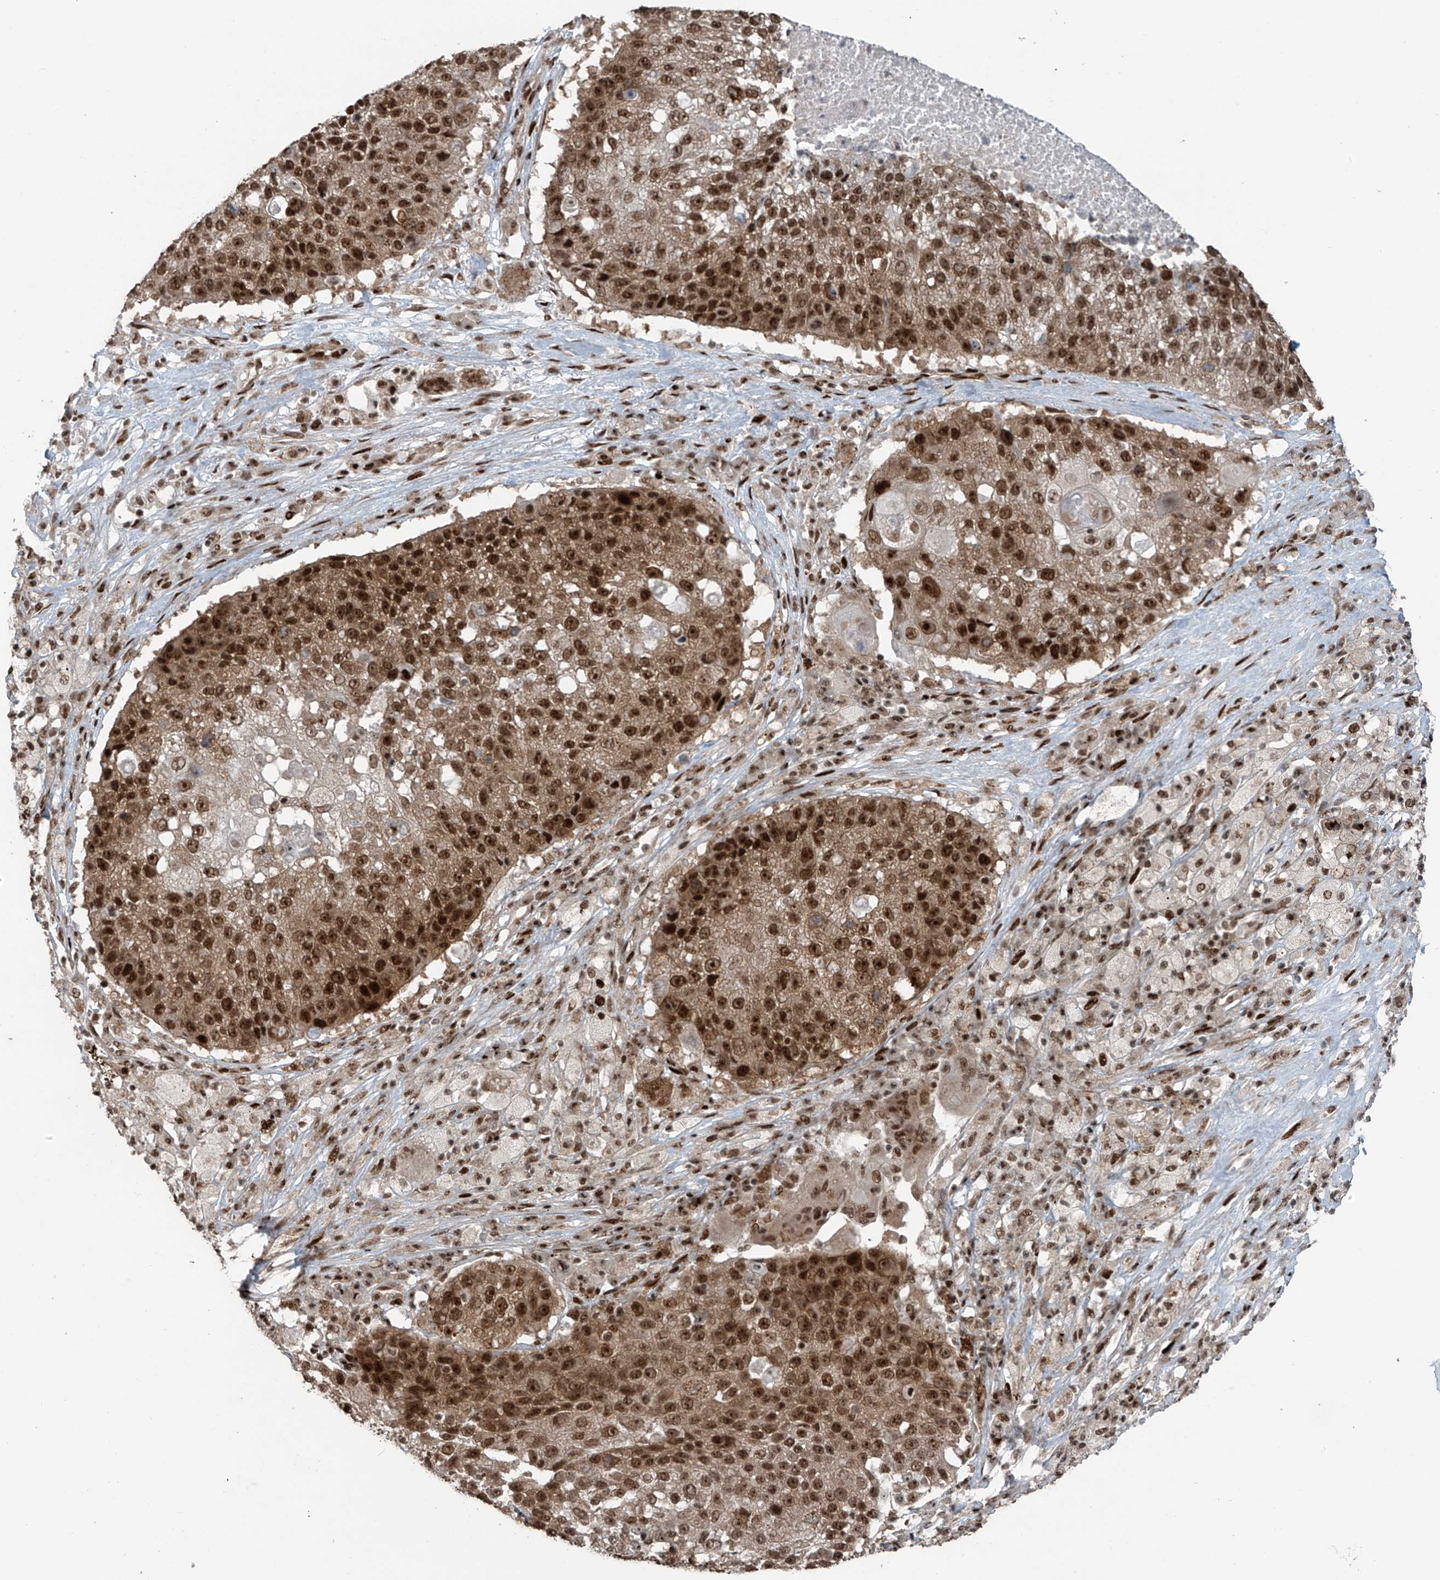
{"staining": {"intensity": "strong", "quantity": ">75%", "location": "cytoplasmic/membranous,nuclear"}, "tissue": "lung cancer", "cell_type": "Tumor cells", "image_type": "cancer", "snomed": [{"axis": "morphology", "description": "Squamous cell carcinoma, NOS"}, {"axis": "topography", "description": "Lung"}], "caption": "Protein expression analysis of squamous cell carcinoma (lung) exhibits strong cytoplasmic/membranous and nuclear staining in about >75% of tumor cells. The staining is performed using DAB brown chromogen to label protein expression. The nuclei are counter-stained blue using hematoxylin.", "gene": "PCNP", "patient": {"sex": "male", "age": 61}}